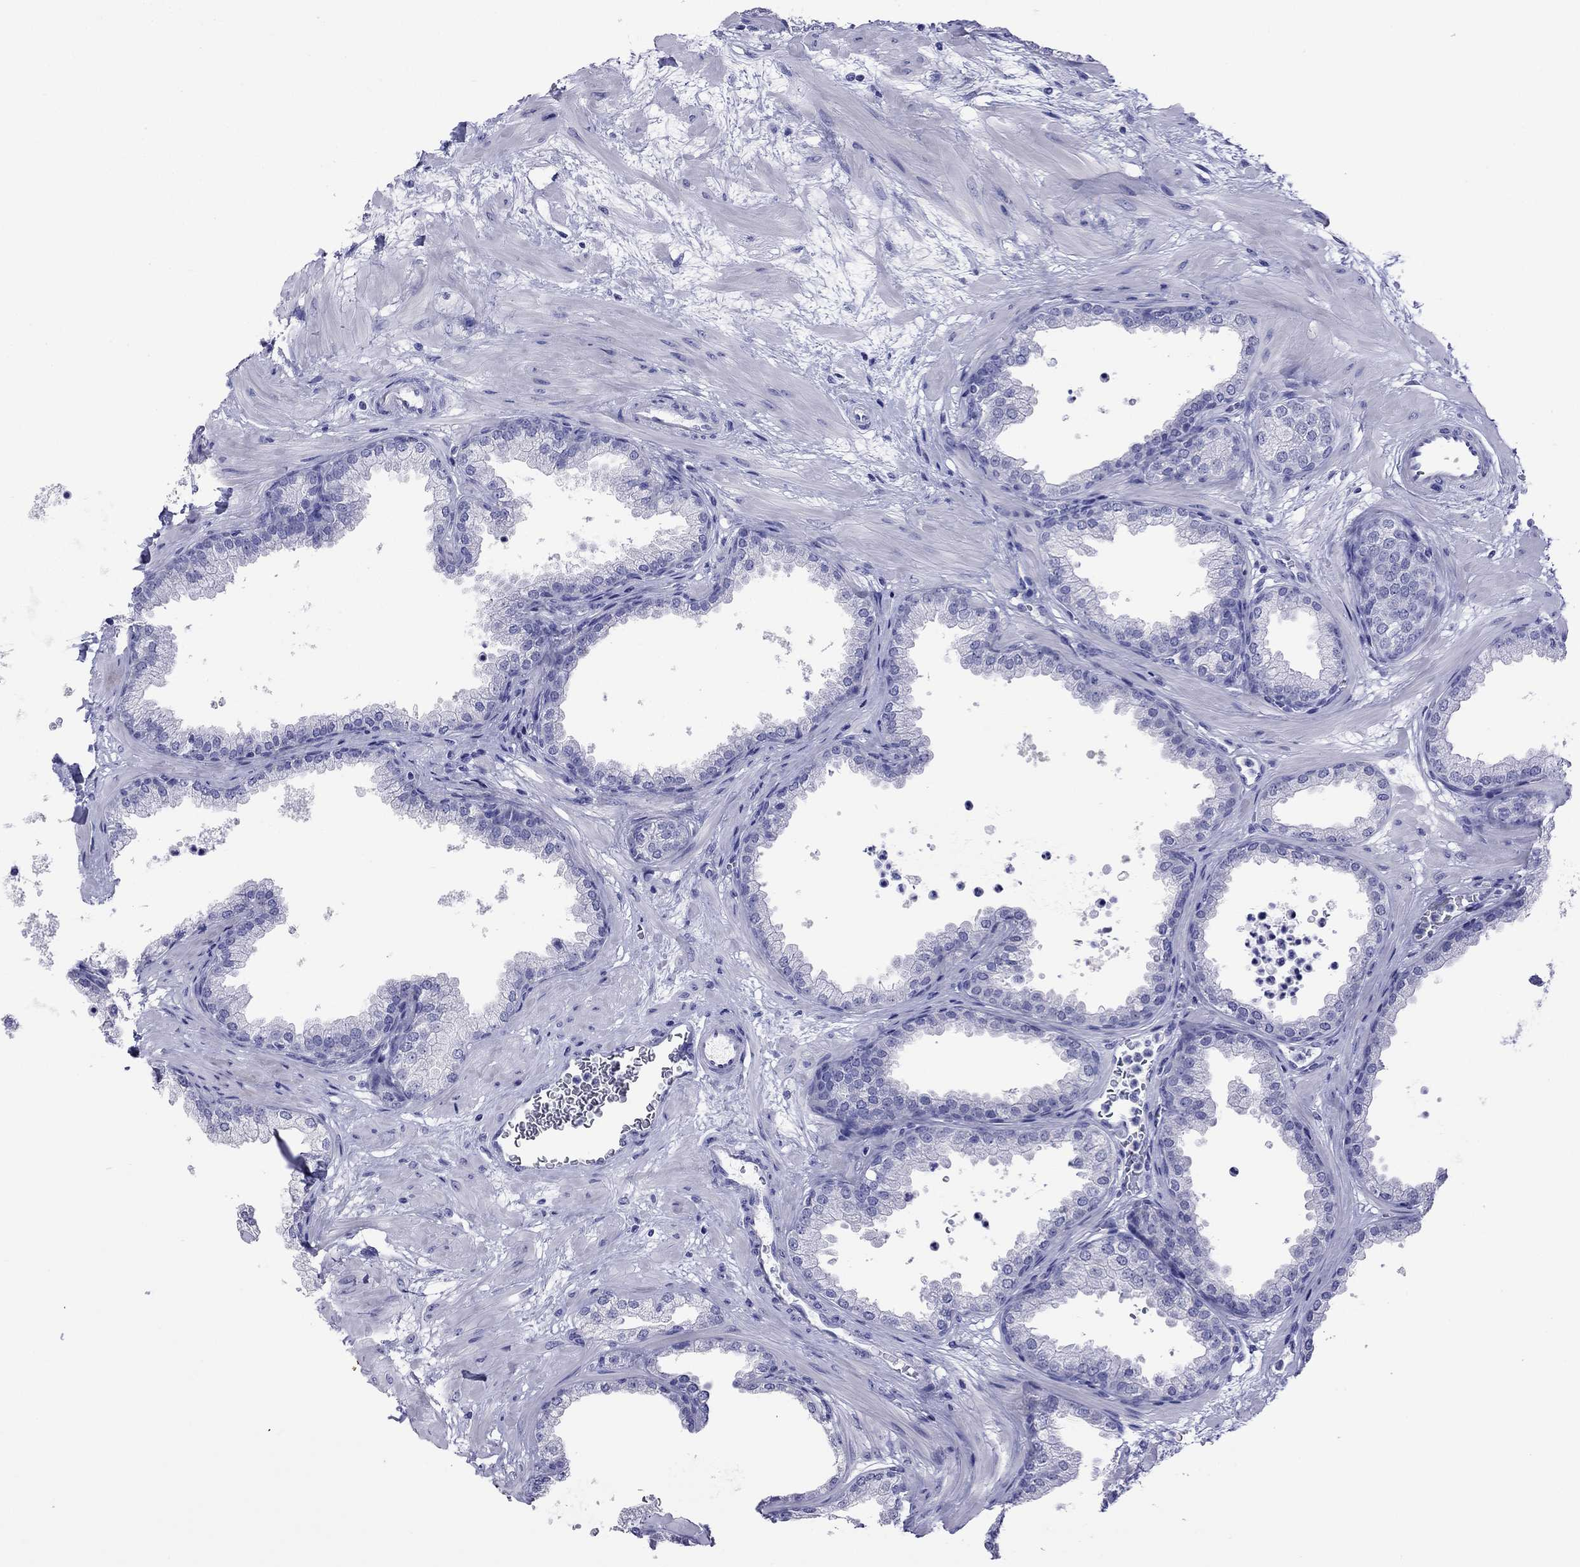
{"staining": {"intensity": "negative", "quantity": "none", "location": "none"}, "tissue": "prostate", "cell_type": "Glandular cells", "image_type": "normal", "snomed": [{"axis": "morphology", "description": "Normal tissue, NOS"}, {"axis": "topography", "description": "Prostate"}], "caption": "Protein analysis of normal prostate shows no significant positivity in glandular cells.", "gene": "FIGLA", "patient": {"sex": "male", "age": 37}}